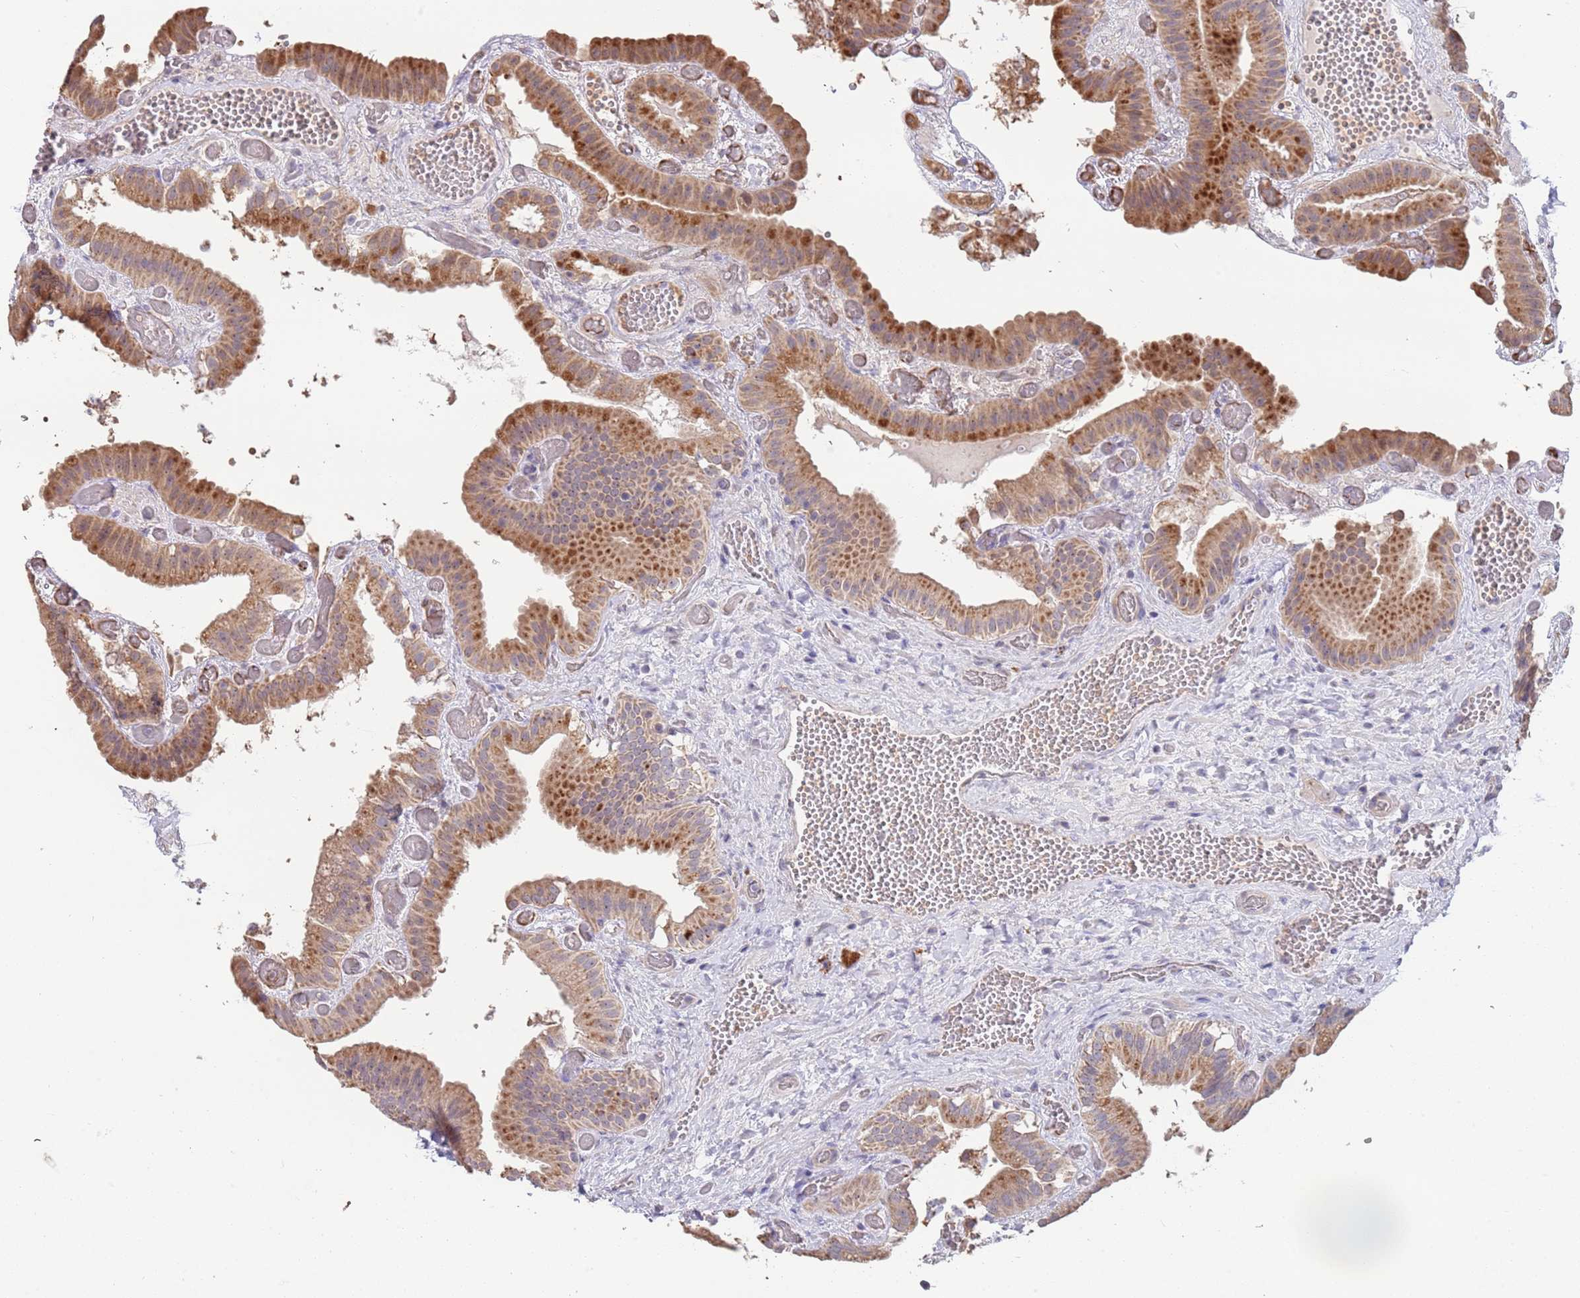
{"staining": {"intensity": "moderate", "quantity": ">75%", "location": "cytoplasmic/membranous"}, "tissue": "gallbladder", "cell_type": "Glandular cells", "image_type": "normal", "snomed": [{"axis": "morphology", "description": "Normal tissue, NOS"}, {"axis": "topography", "description": "Gallbladder"}], "caption": "DAB (3,3'-diaminobenzidine) immunohistochemical staining of unremarkable gallbladder exhibits moderate cytoplasmic/membranous protein positivity in about >75% of glandular cells.", "gene": "TMEM64", "patient": {"sex": "female", "age": 64}}